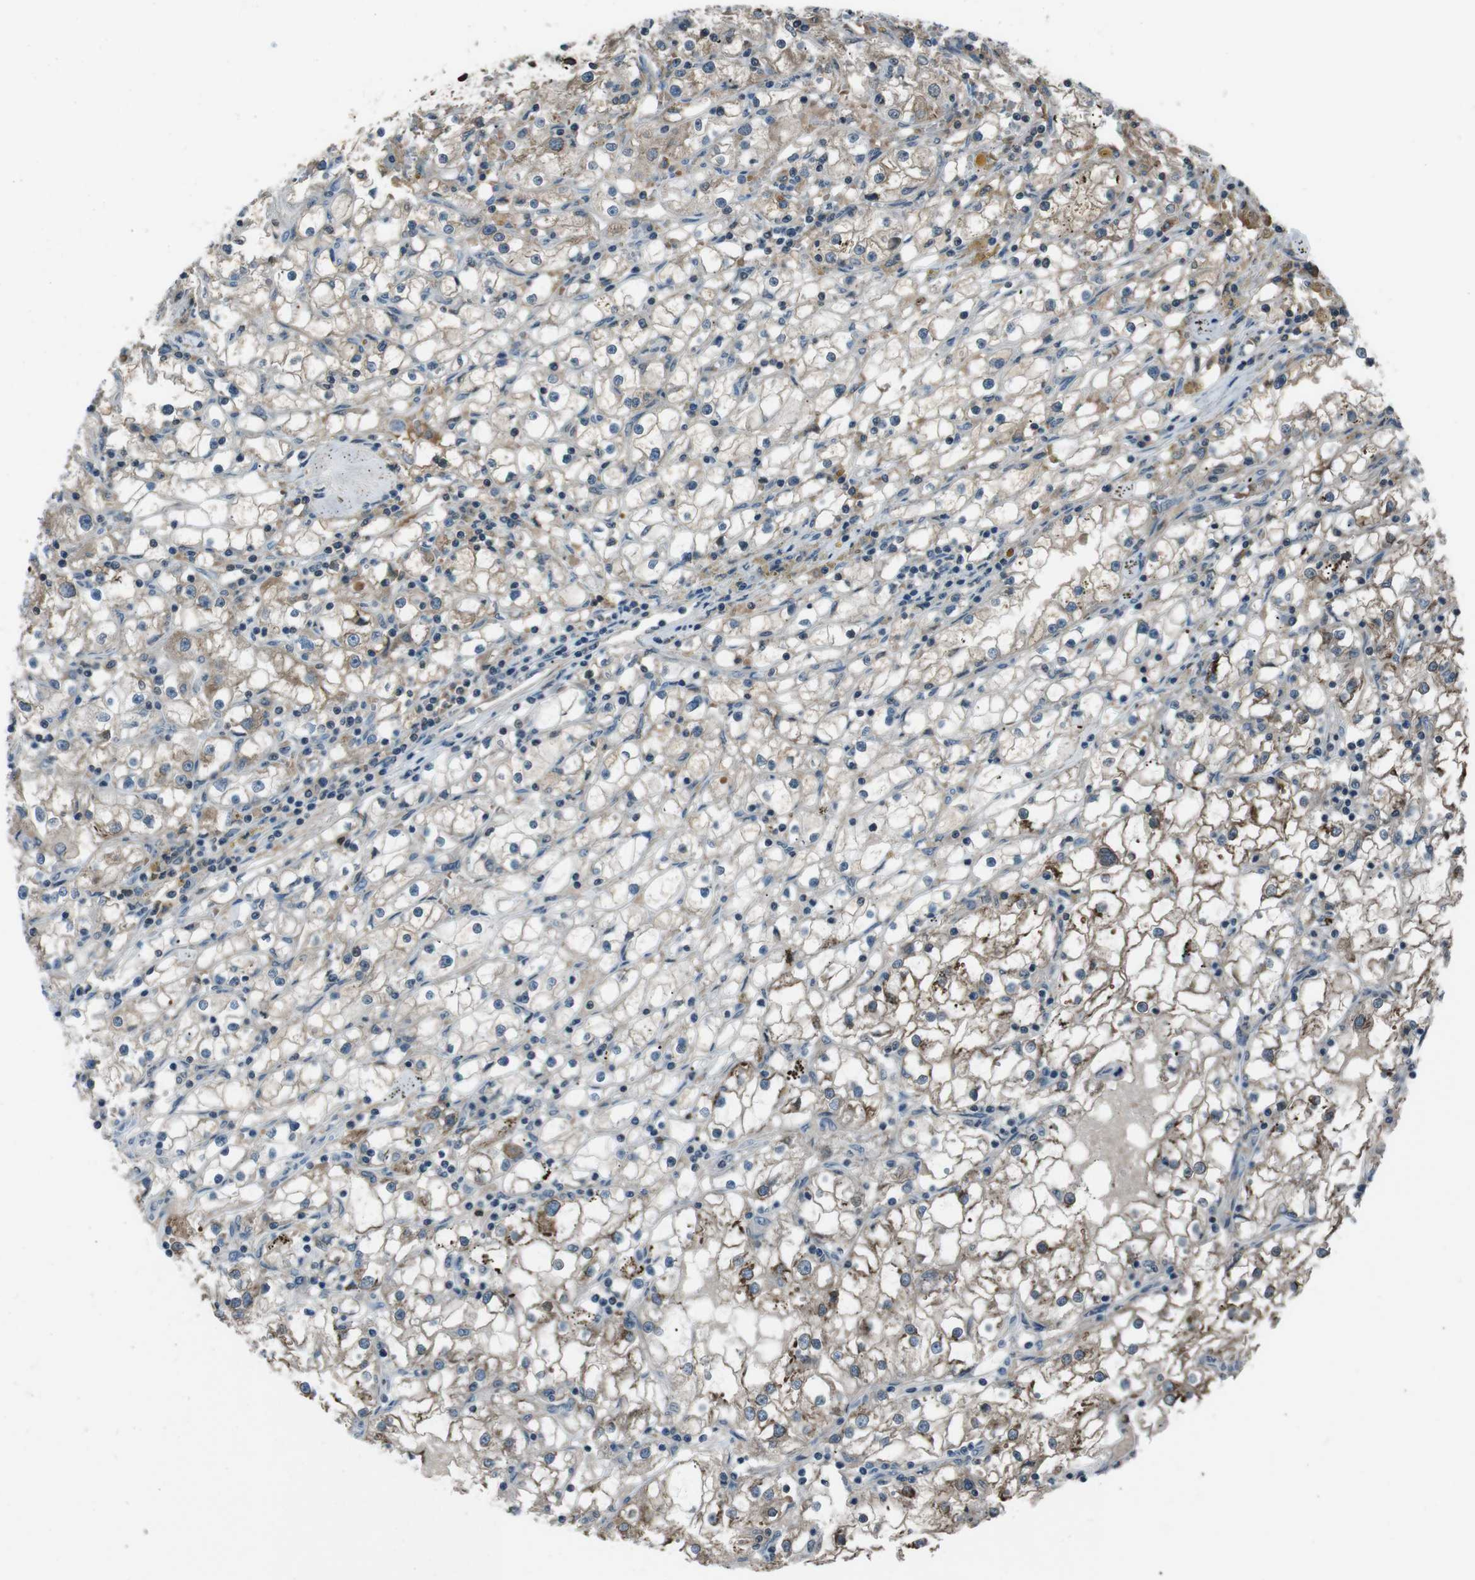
{"staining": {"intensity": "moderate", "quantity": ">75%", "location": "cytoplasmic/membranous"}, "tissue": "renal cancer", "cell_type": "Tumor cells", "image_type": "cancer", "snomed": [{"axis": "morphology", "description": "Adenocarcinoma, NOS"}, {"axis": "topography", "description": "Kidney"}], "caption": "Protein expression analysis of human adenocarcinoma (renal) reveals moderate cytoplasmic/membranous positivity in about >75% of tumor cells.", "gene": "UGT1A6", "patient": {"sex": "male", "age": 56}}